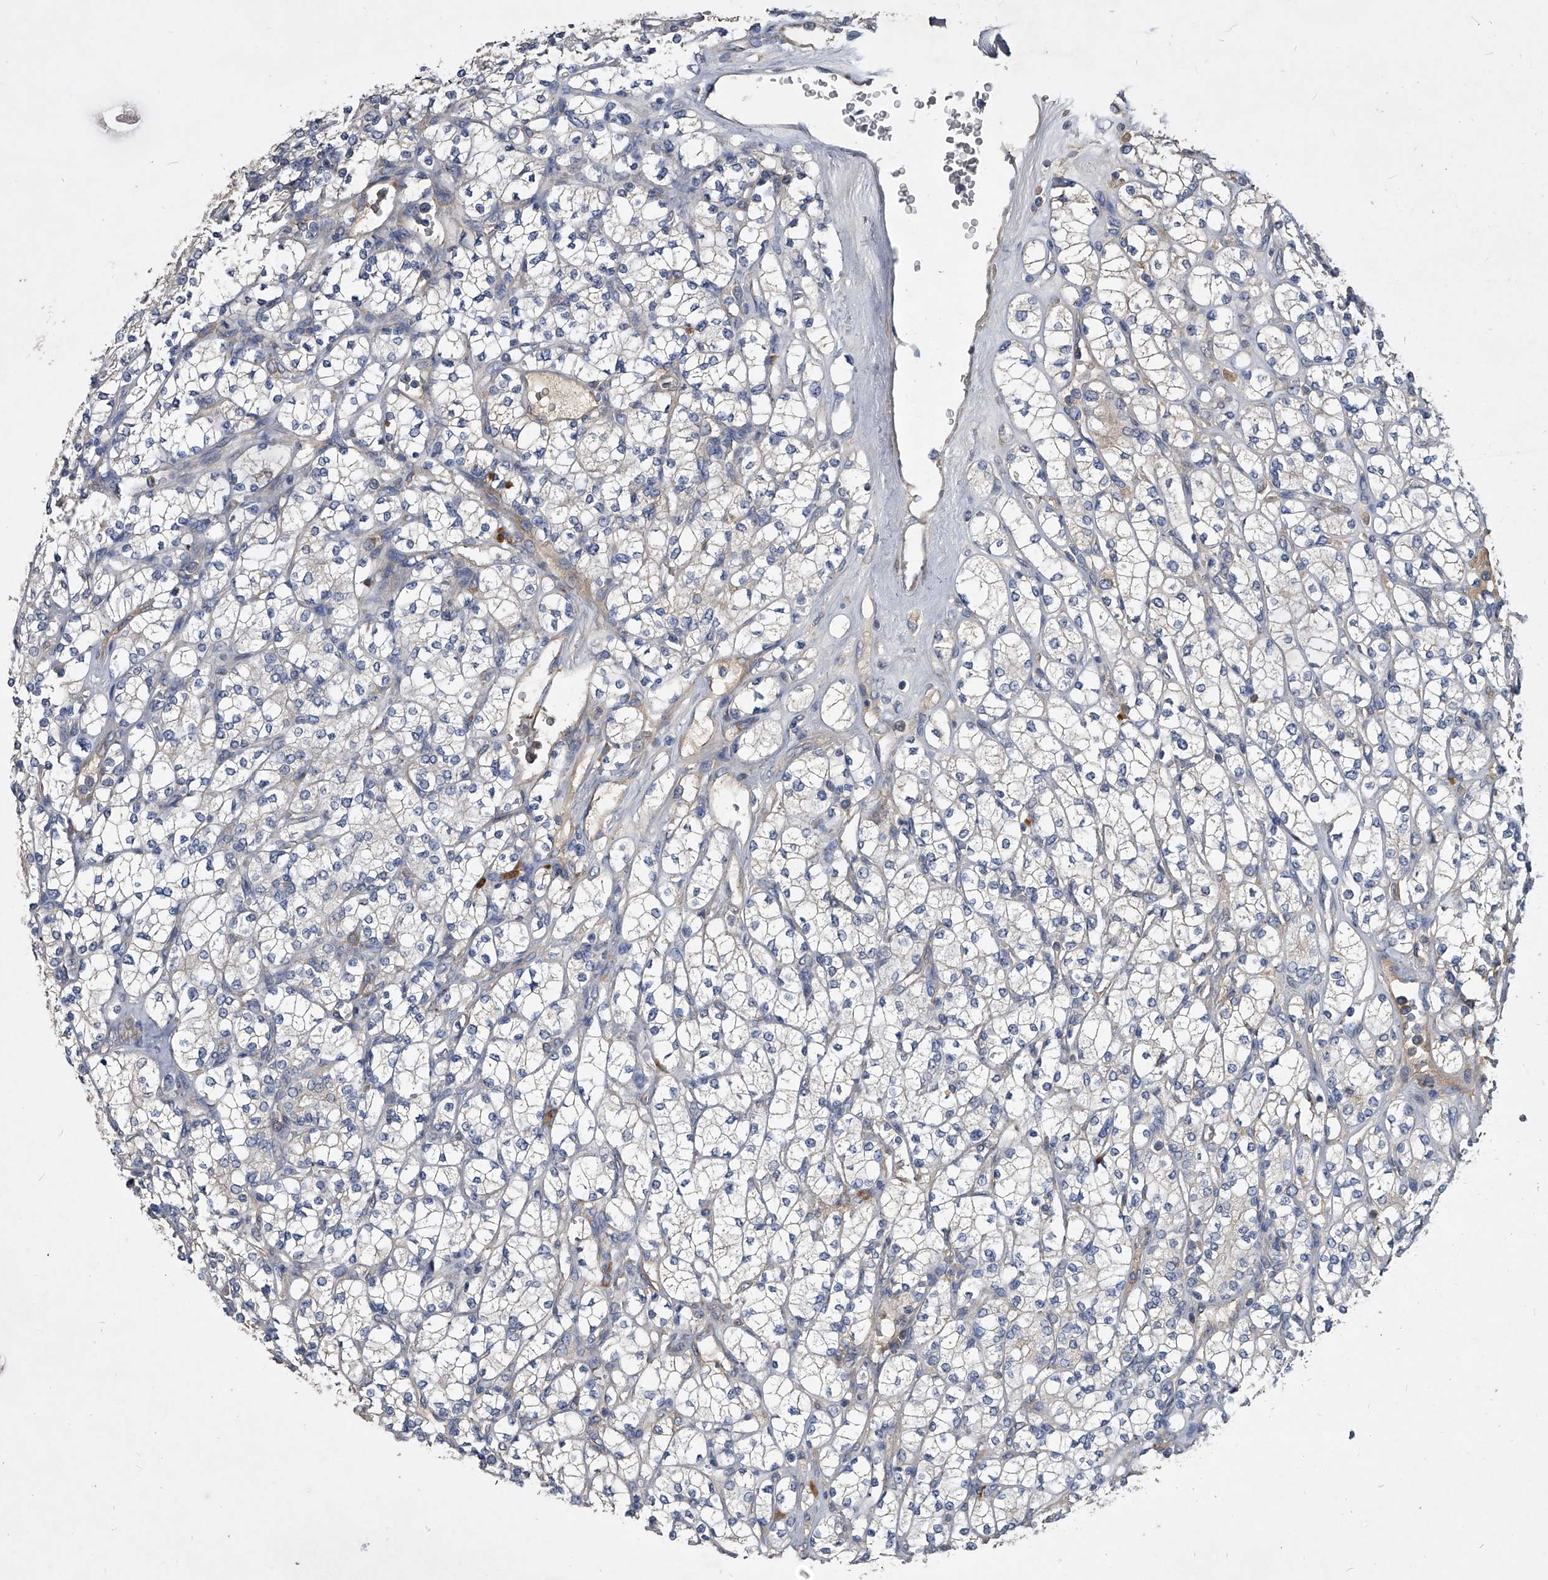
{"staining": {"intensity": "negative", "quantity": "none", "location": "none"}, "tissue": "renal cancer", "cell_type": "Tumor cells", "image_type": "cancer", "snomed": [{"axis": "morphology", "description": "Adenocarcinoma, NOS"}, {"axis": "topography", "description": "Kidney"}], "caption": "Tumor cells are negative for brown protein staining in renal adenocarcinoma.", "gene": "CCR4", "patient": {"sex": "male", "age": 77}}